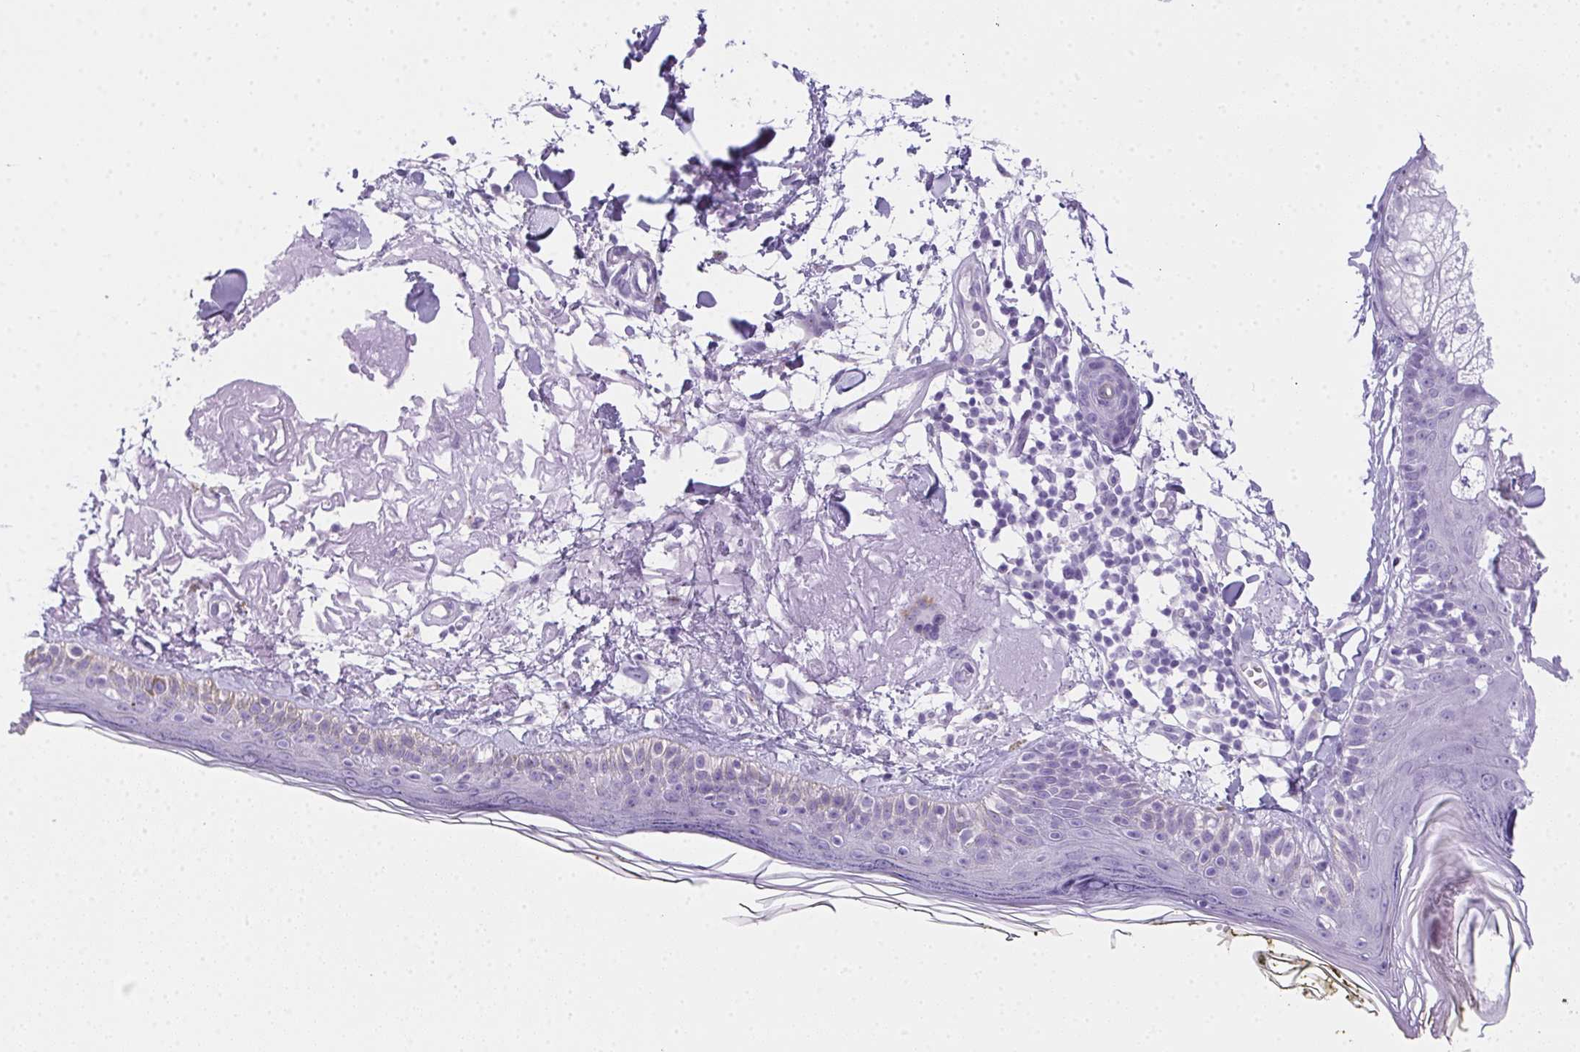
{"staining": {"intensity": "negative", "quantity": "none", "location": "none"}, "tissue": "skin", "cell_type": "Fibroblasts", "image_type": "normal", "snomed": [{"axis": "morphology", "description": "Normal tissue, NOS"}, {"axis": "topography", "description": "Skin"}], "caption": "An immunohistochemistry (IHC) micrograph of benign skin is shown. There is no staining in fibroblasts of skin.", "gene": "SPACA5B", "patient": {"sex": "male", "age": 76}}